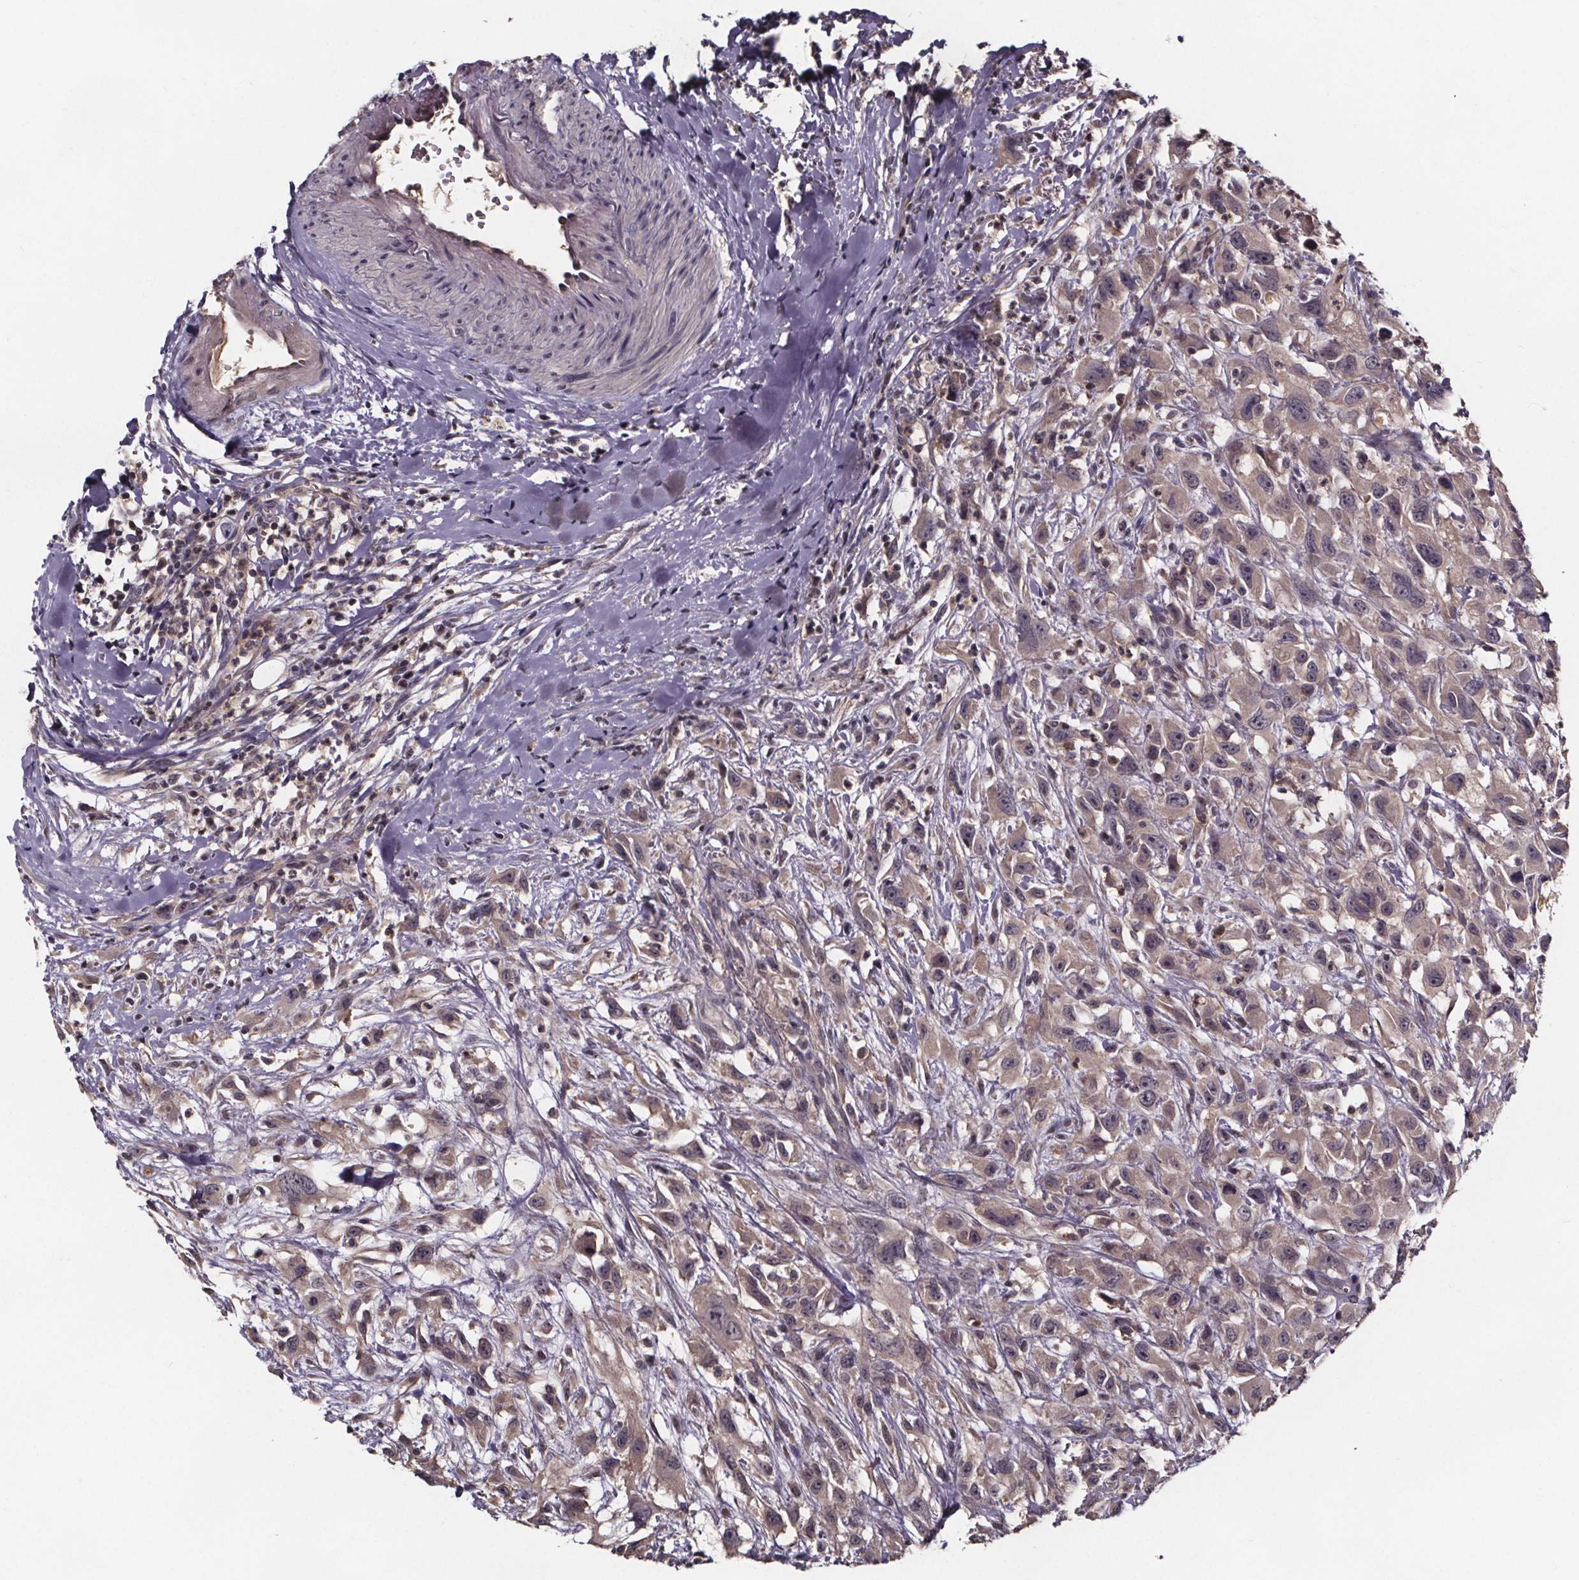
{"staining": {"intensity": "weak", "quantity": ">75%", "location": "cytoplasmic/membranous,nuclear"}, "tissue": "head and neck cancer", "cell_type": "Tumor cells", "image_type": "cancer", "snomed": [{"axis": "morphology", "description": "Squamous cell carcinoma, NOS"}, {"axis": "morphology", "description": "Squamous cell carcinoma, metastatic, NOS"}, {"axis": "topography", "description": "Oral tissue"}, {"axis": "topography", "description": "Head-Neck"}], "caption": "Human metastatic squamous cell carcinoma (head and neck) stained with a brown dye reveals weak cytoplasmic/membranous and nuclear positive expression in approximately >75% of tumor cells.", "gene": "SMIM1", "patient": {"sex": "female", "age": 85}}